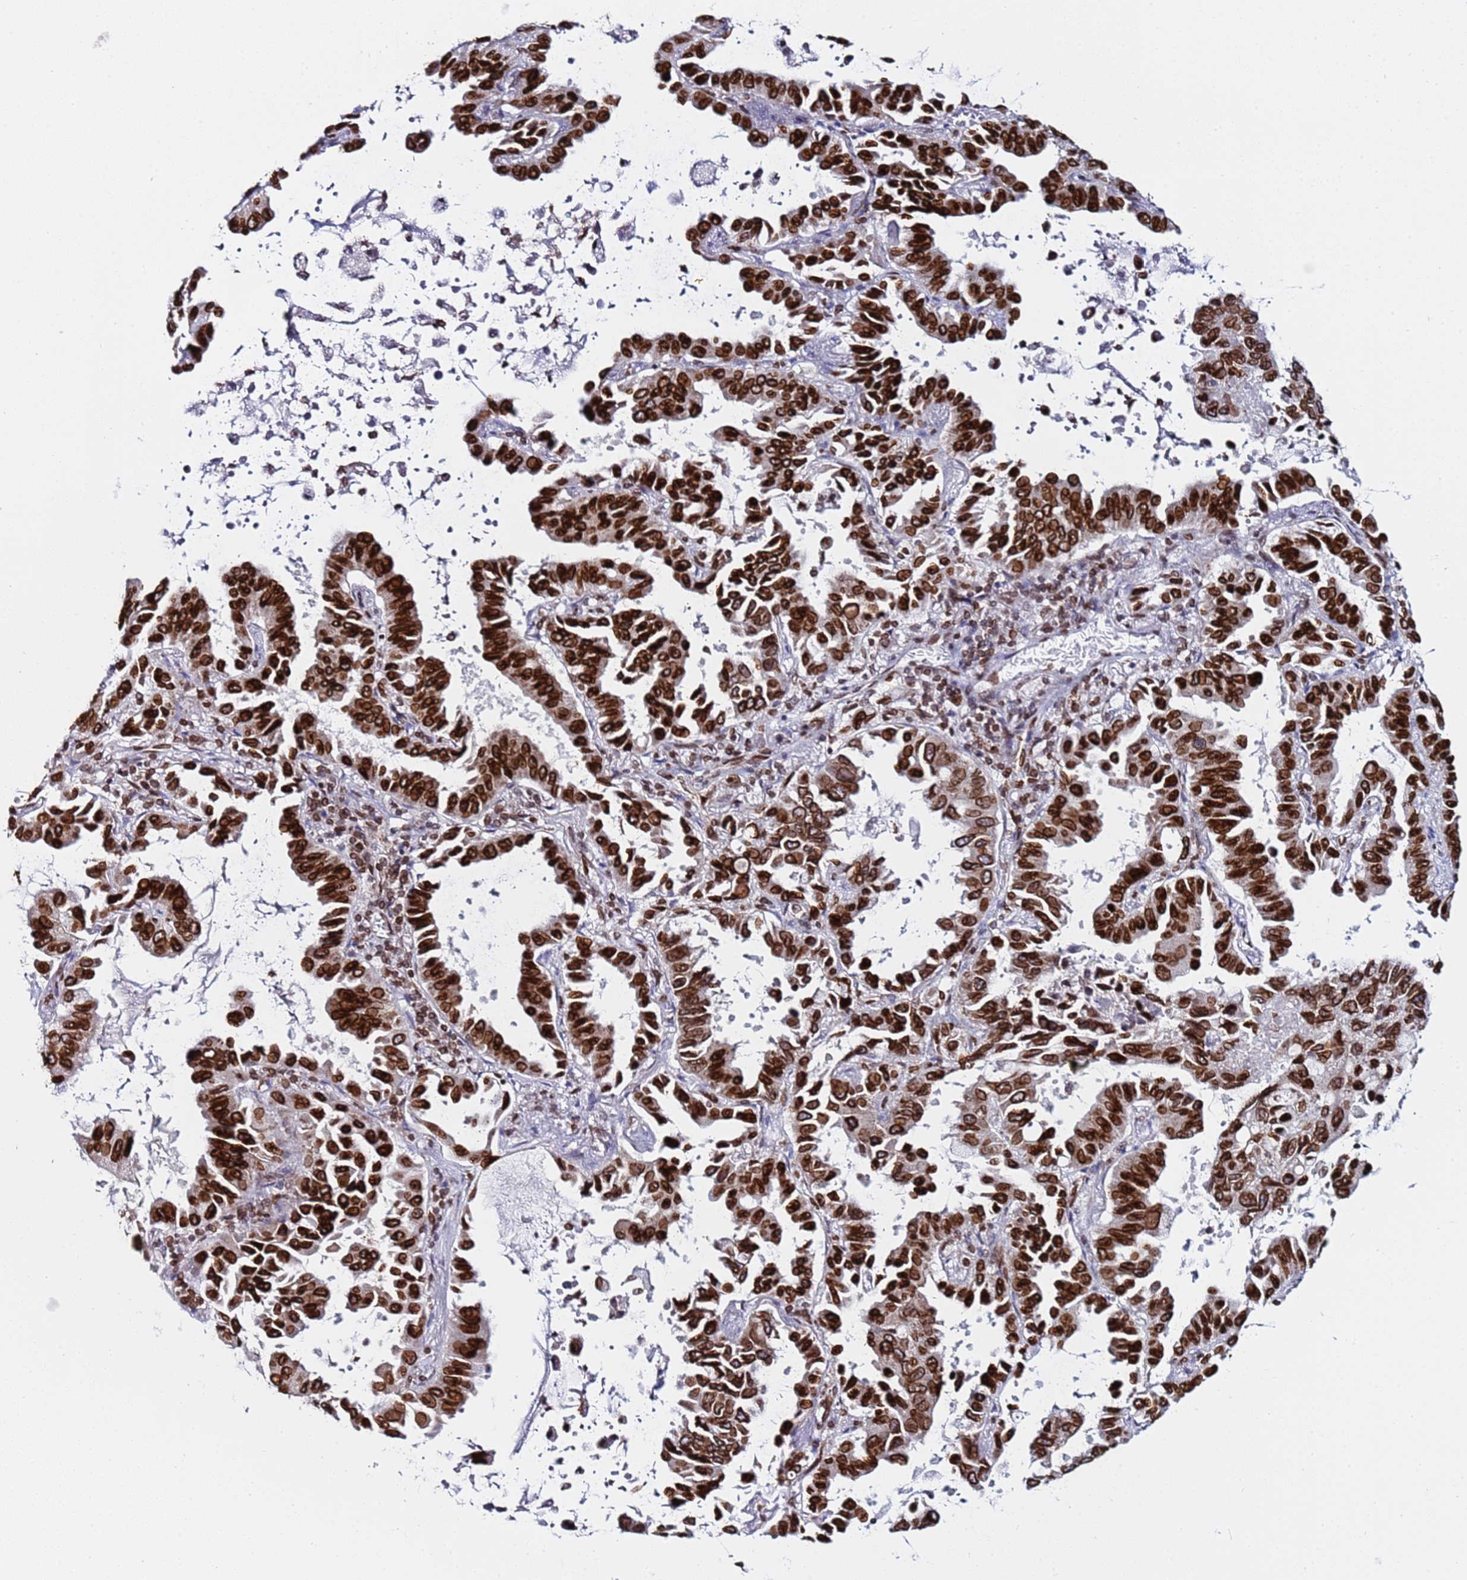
{"staining": {"intensity": "strong", "quantity": ">75%", "location": "cytoplasmic/membranous,nuclear"}, "tissue": "lung cancer", "cell_type": "Tumor cells", "image_type": "cancer", "snomed": [{"axis": "morphology", "description": "Adenocarcinoma, NOS"}, {"axis": "topography", "description": "Lung"}], "caption": "Adenocarcinoma (lung) was stained to show a protein in brown. There is high levels of strong cytoplasmic/membranous and nuclear staining in about >75% of tumor cells.", "gene": "TOR1AIP1", "patient": {"sex": "male", "age": 64}}